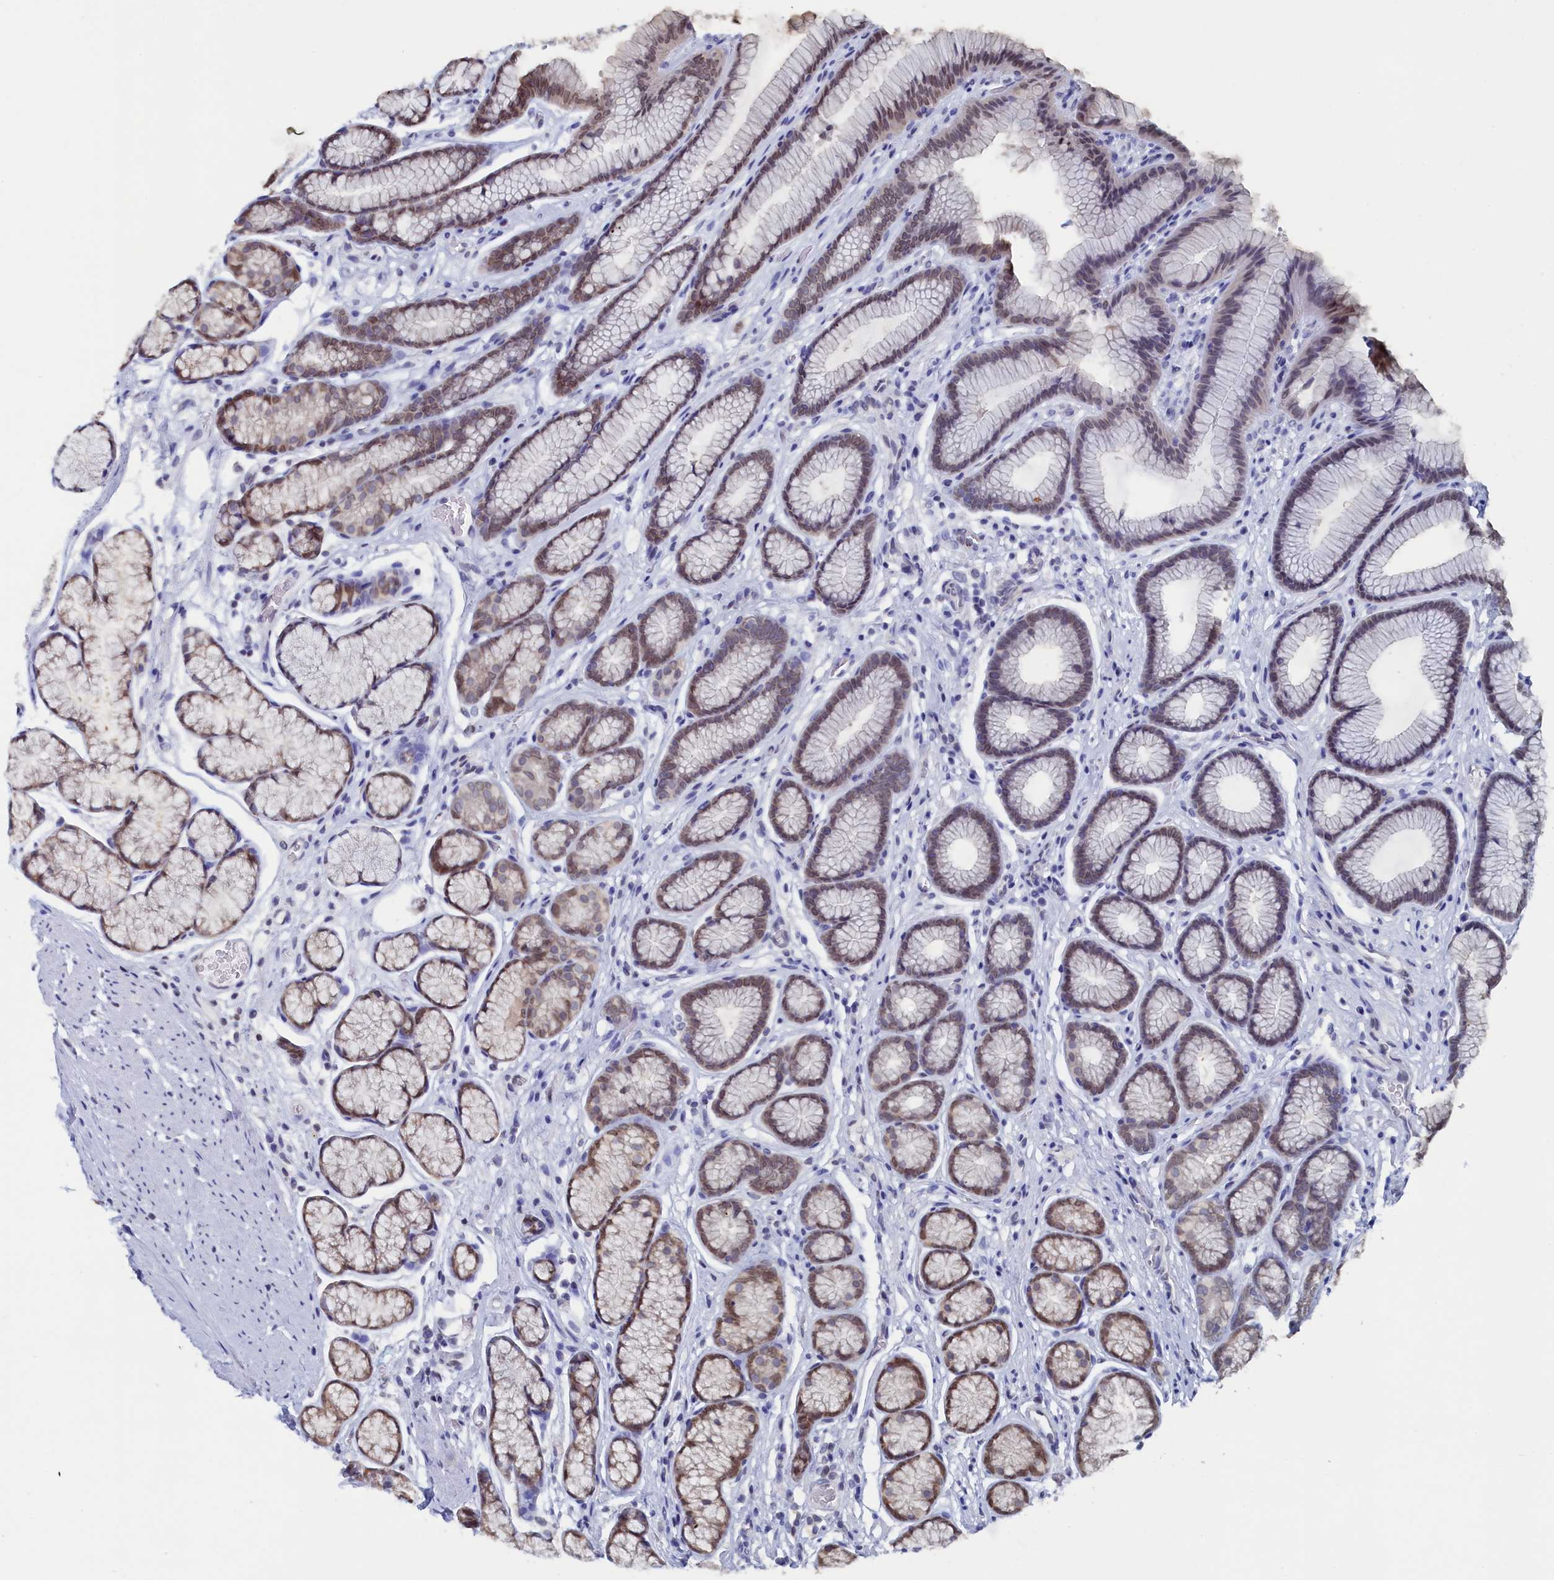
{"staining": {"intensity": "moderate", "quantity": "25%-75%", "location": "cytoplasmic/membranous,nuclear"}, "tissue": "stomach", "cell_type": "Glandular cells", "image_type": "normal", "snomed": [{"axis": "morphology", "description": "Normal tissue, NOS"}, {"axis": "topography", "description": "Stomach"}], "caption": "This is a histology image of IHC staining of normal stomach, which shows moderate staining in the cytoplasmic/membranous,nuclear of glandular cells.", "gene": "C11orf54", "patient": {"sex": "male", "age": 42}}